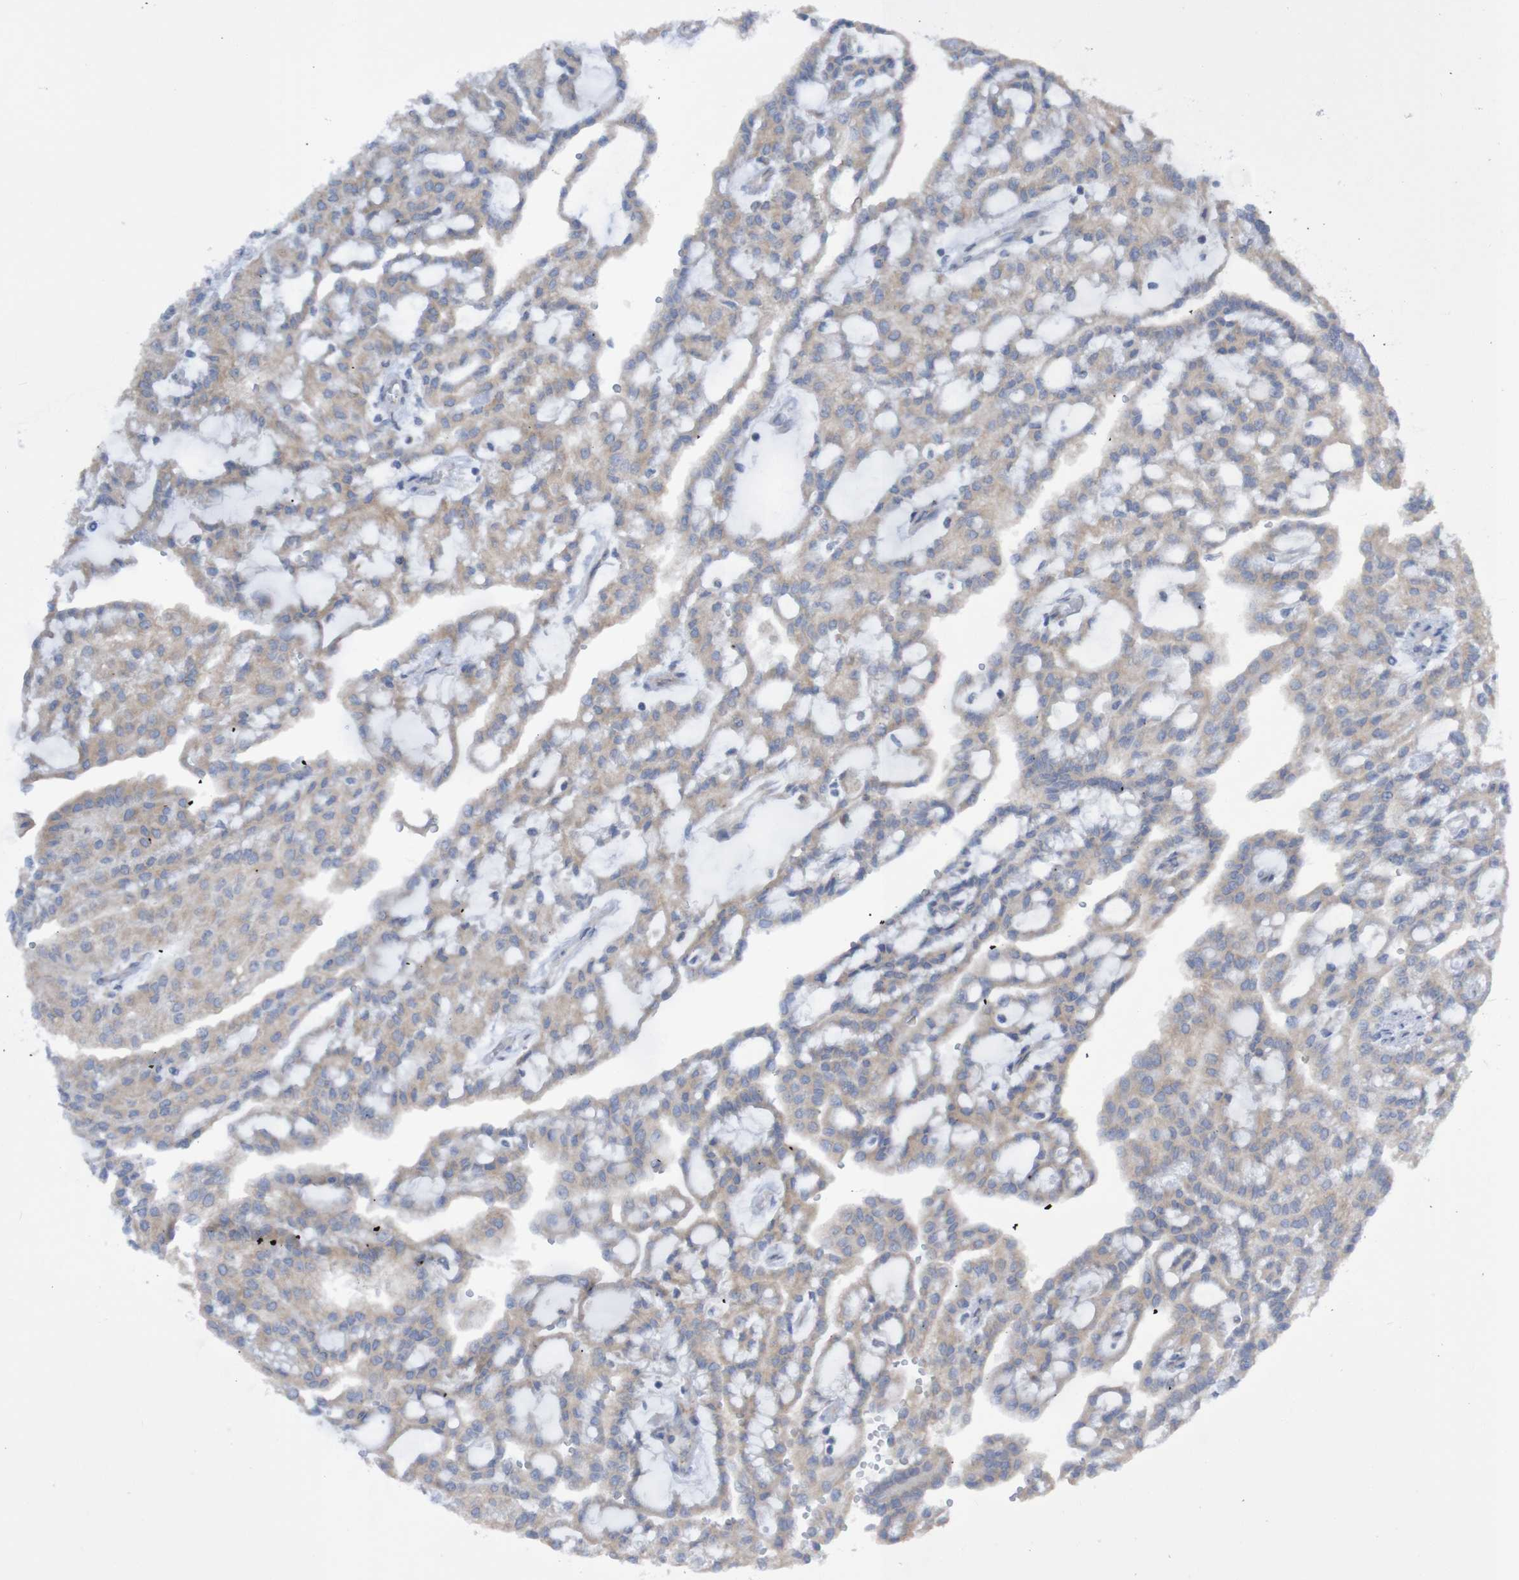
{"staining": {"intensity": "weak", "quantity": "25%-75%", "location": "cytoplasmic/membranous"}, "tissue": "renal cancer", "cell_type": "Tumor cells", "image_type": "cancer", "snomed": [{"axis": "morphology", "description": "Adenocarcinoma, NOS"}, {"axis": "topography", "description": "Kidney"}], "caption": "Immunohistochemical staining of renal cancer (adenocarcinoma) exhibits weak cytoplasmic/membranous protein staining in about 25%-75% of tumor cells.", "gene": "LRRC47", "patient": {"sex": "male", "age": 63}}